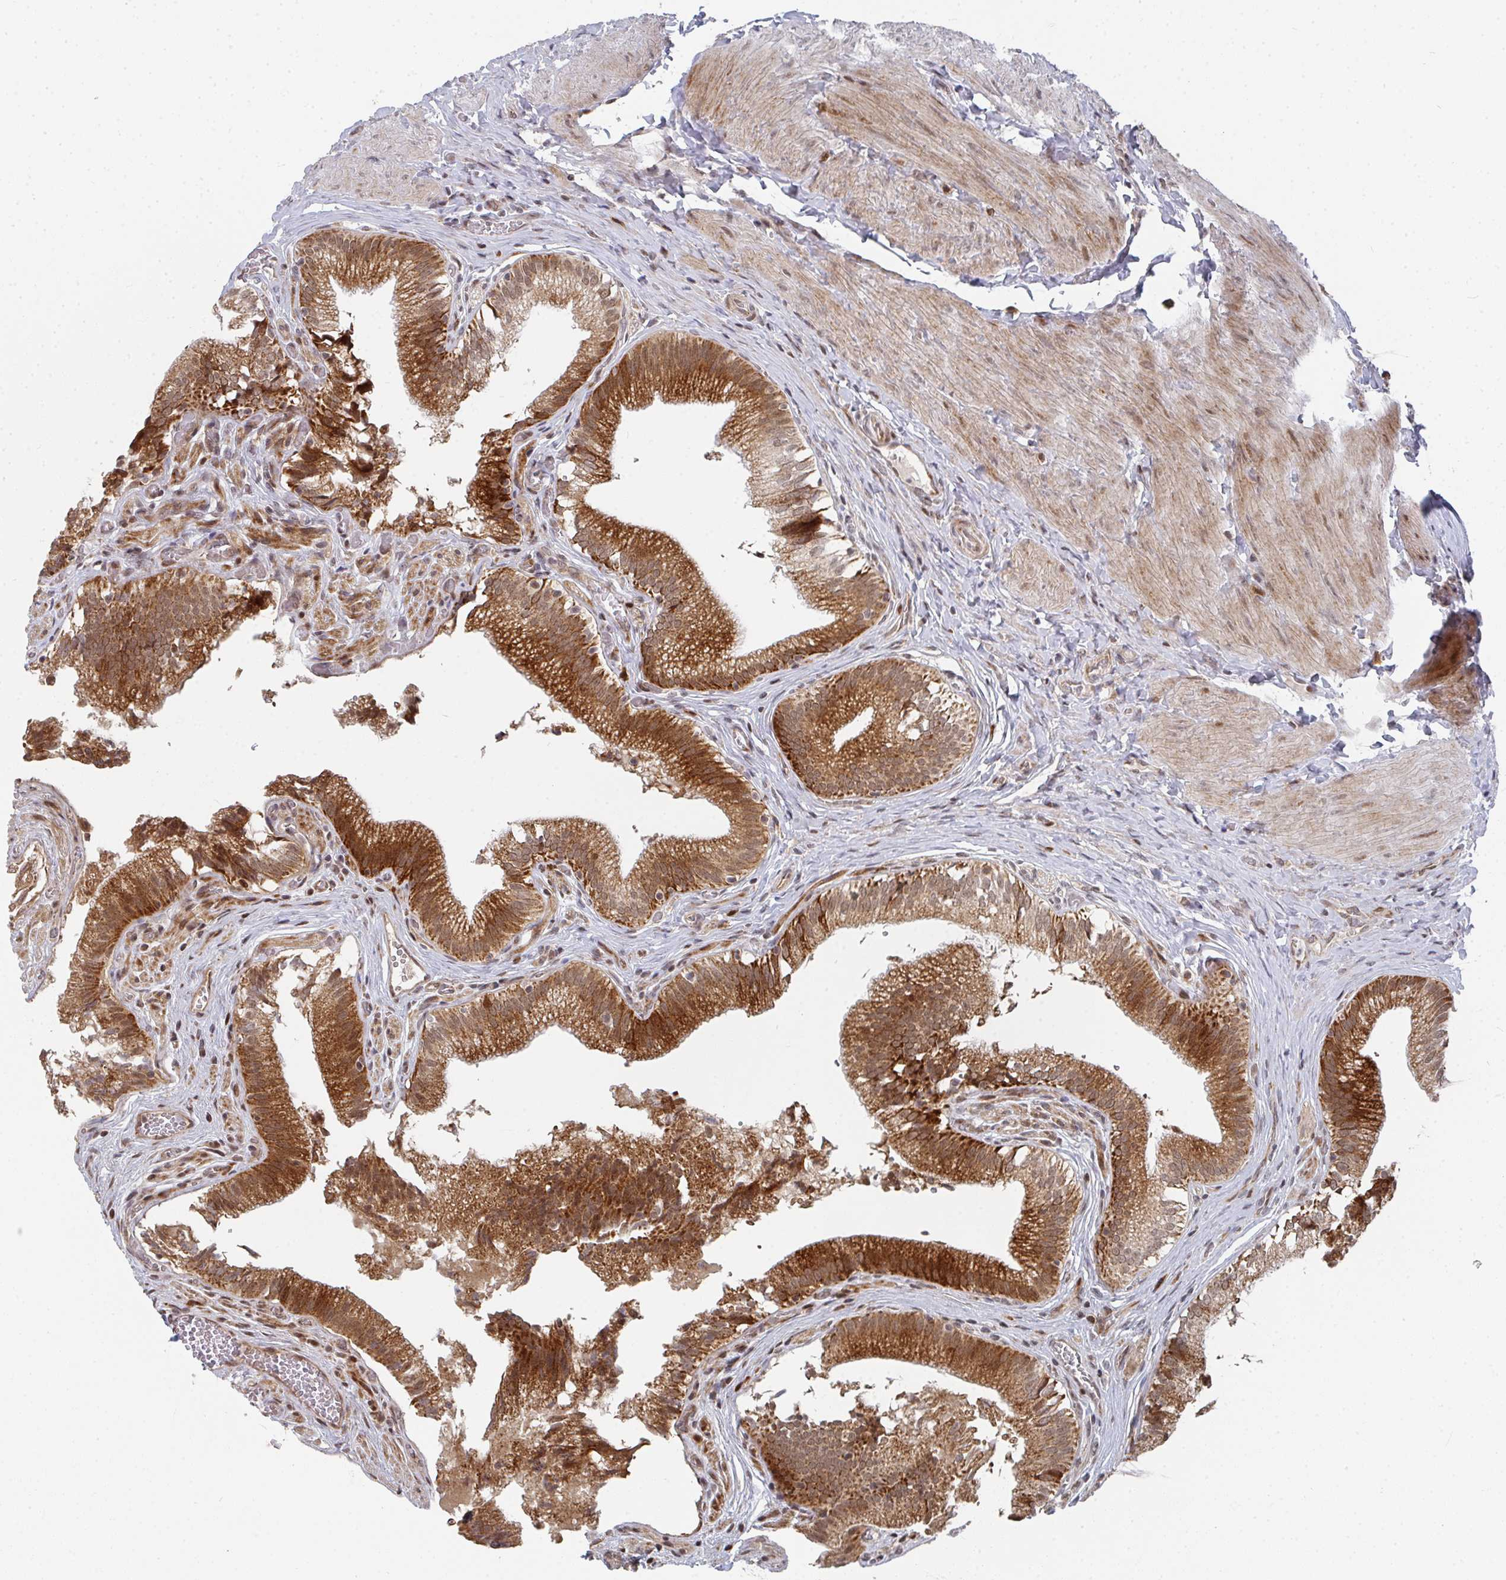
{"staining": {"intensity": "strong", "quantity": ">75%", "location": "cytoplasmic/membranous"}, "tissue": "gallbladder", "cell_type": "Glandular cells", "image_type": "normal", "snomed": [{"axis": "morphology", "description": "Normal tissue, NOS"}, {"axis": "topography", "description": "Gallbladder"}, {"axis": "topography", "description": "Peripheral nerve tissue"}], "caption": "Immunohistochemistry staining of benign gallbladder, which demonstrates high levels of strong cytoplasmic/membranous staining in about >75% of glandular cells indicating strong cytoplasmic/membranous protein staining. The staining was performed using DAB (3,3'-diaminobenzidine) (brown) for protein detection and nuclei were counterstained in hematoxylin (blue).", "gene": "RBBP5", "patient": {"sex": "male", "age": 17}}